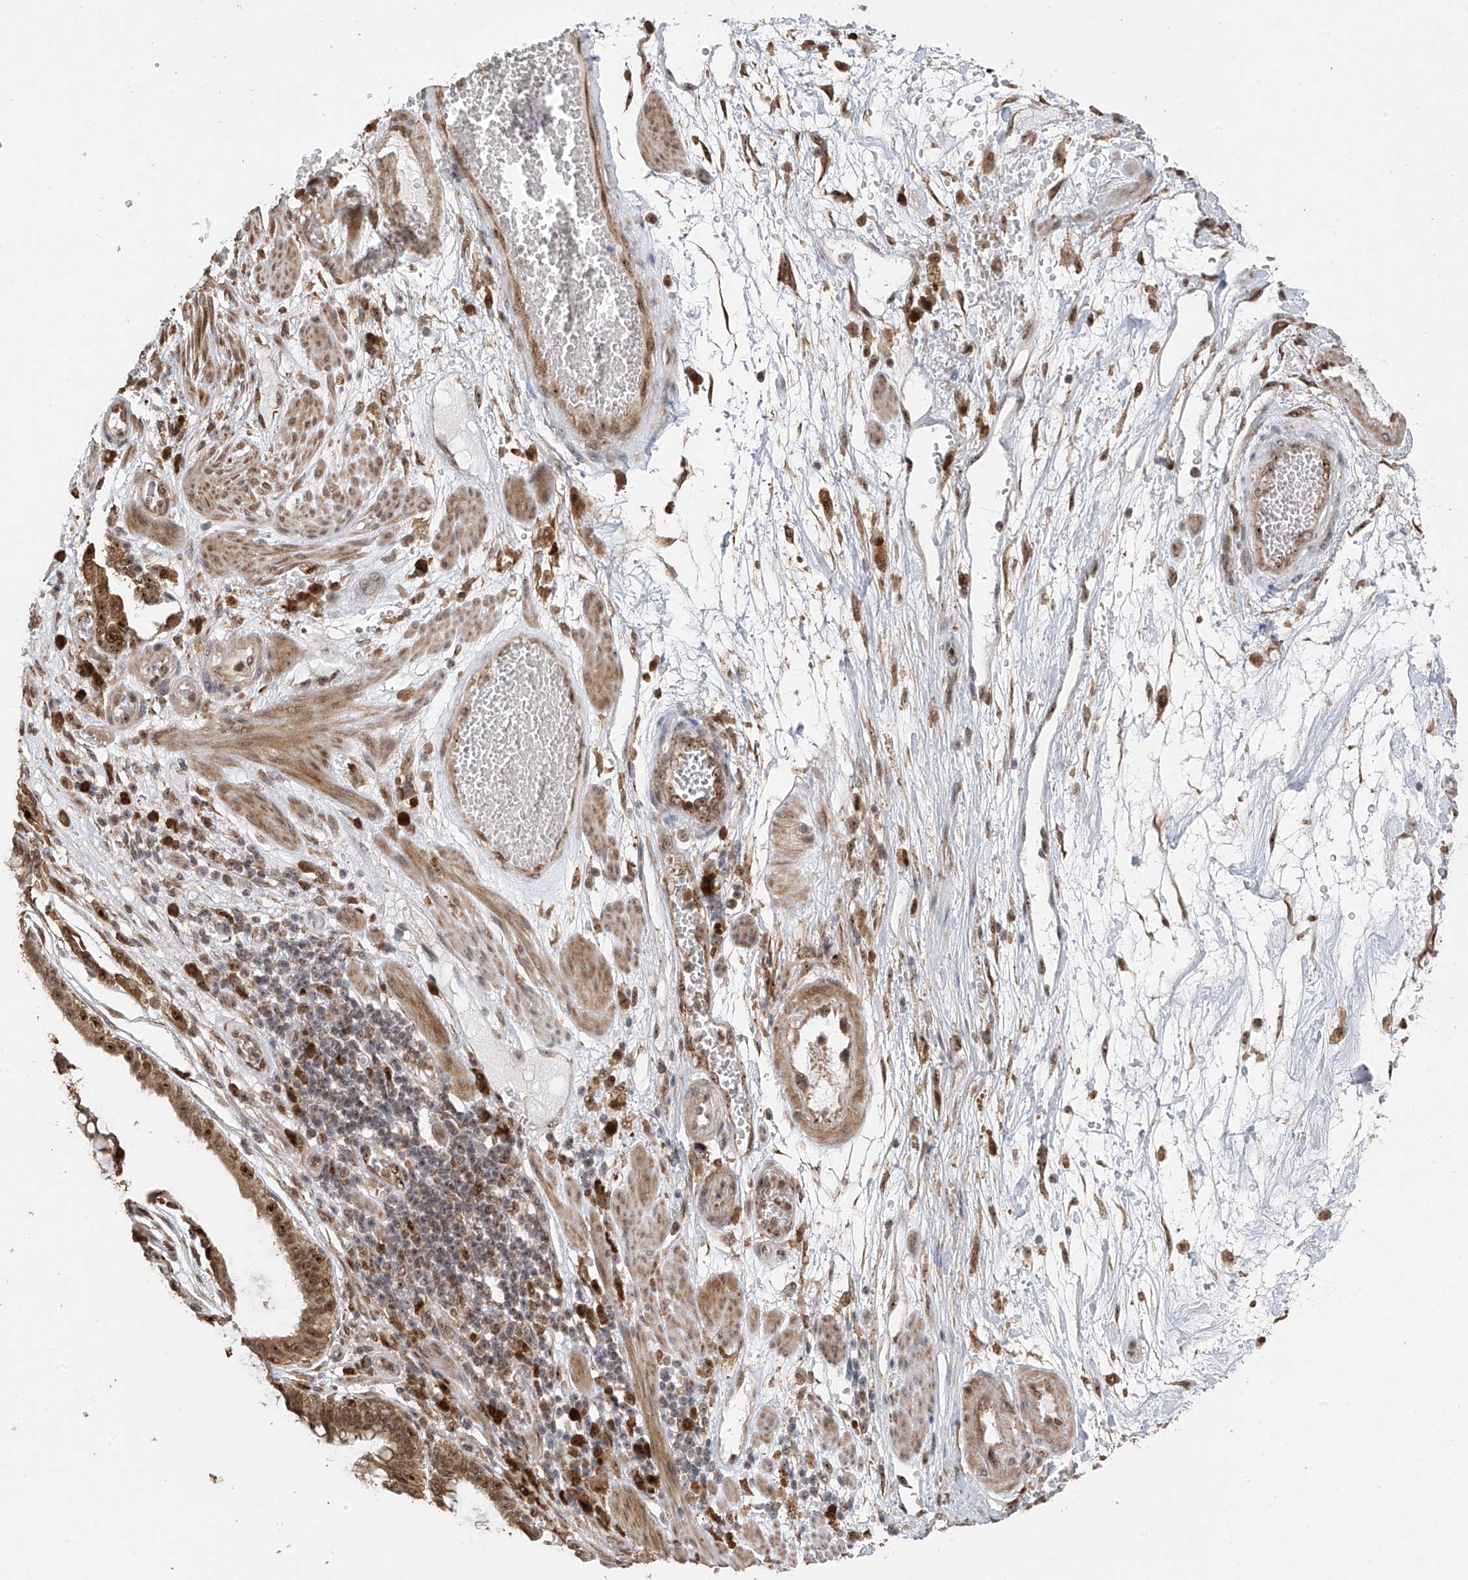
{"staining": {"intensity": "moderate", "quantity": ">75%", "location": "cytoplasmic/membranous,nuclear"}, "tissue": "melanoma", "cell_type": "Tumor cells", "image_type": "cancer", "snomed": [{"axis": "morphology", "description": "Malignant melanoma, NOS"}, {"axis": "topography", "description": "Rectum"}], "caption": "This photomicrograph reveals malignant melanoma stained with IHC to label a protein in brown. The cytoplasmic/membranous and nuclear of tumor cells show moderate positivity for the protein. Nuclei are counter-stained blue.", "gene": "ERLEC1", "patient": {"sex": "female", "age": 81}}